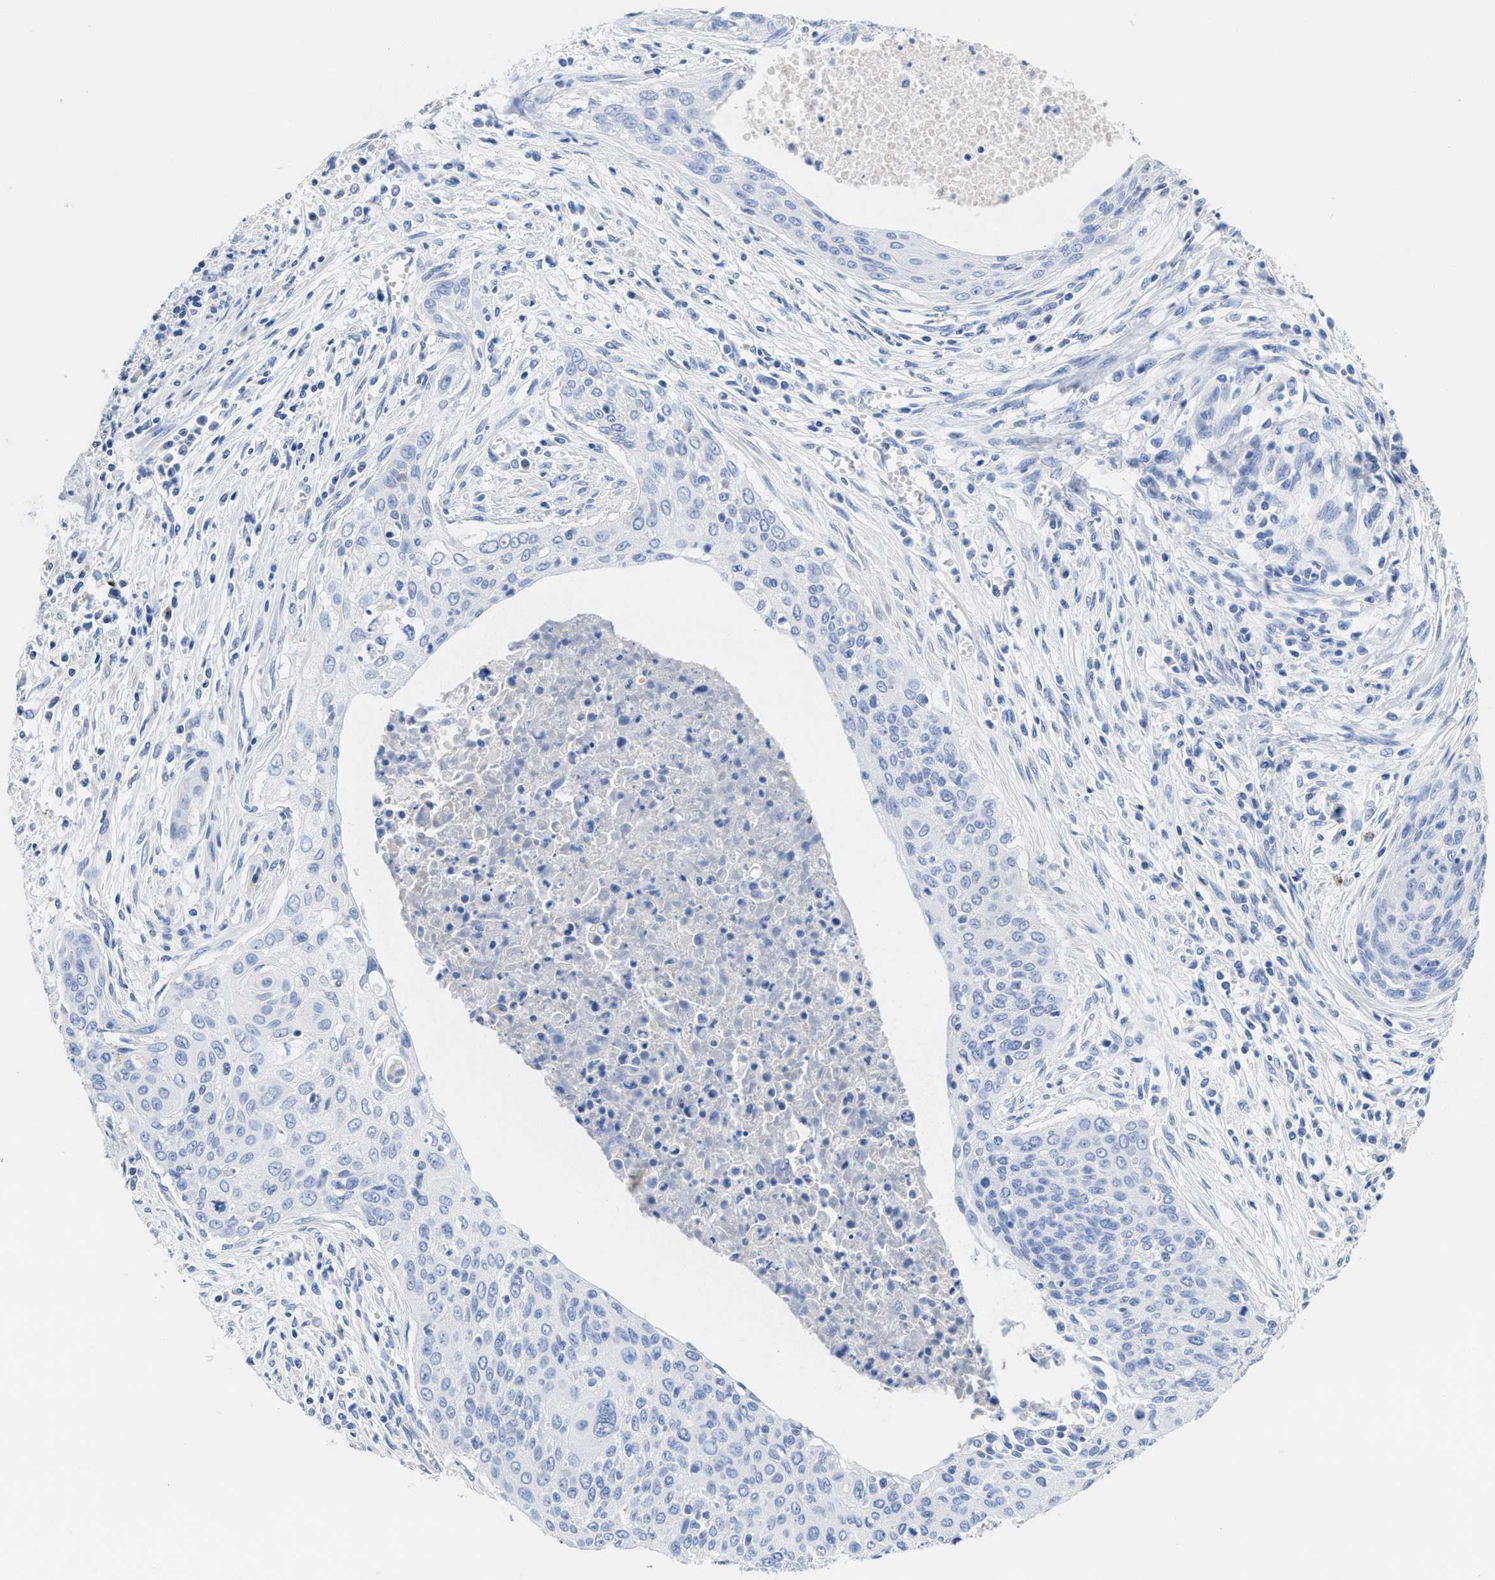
{"staining": {"intensity": "negative", "quantity": "none", "location": "none"}, "tissue": "cervical cancer", "cell_type": "Tumor cells", "image_type": "cancer", "snomed": [{"axis": "morphology", "description": "Squamous cell carcinoma, NOS"}, {"axis": "topography", "description": "Cervix"}], "caption": "Immunohistochemistry of cervical squamous cell carcinoma displays no staining in tumor cells. (DAB immunohistochemistry (IHC) visualized using brightfield microscopy, high magnification).", "gene": "SLFN13", "patient": {"sex": "female", "age": 55}}